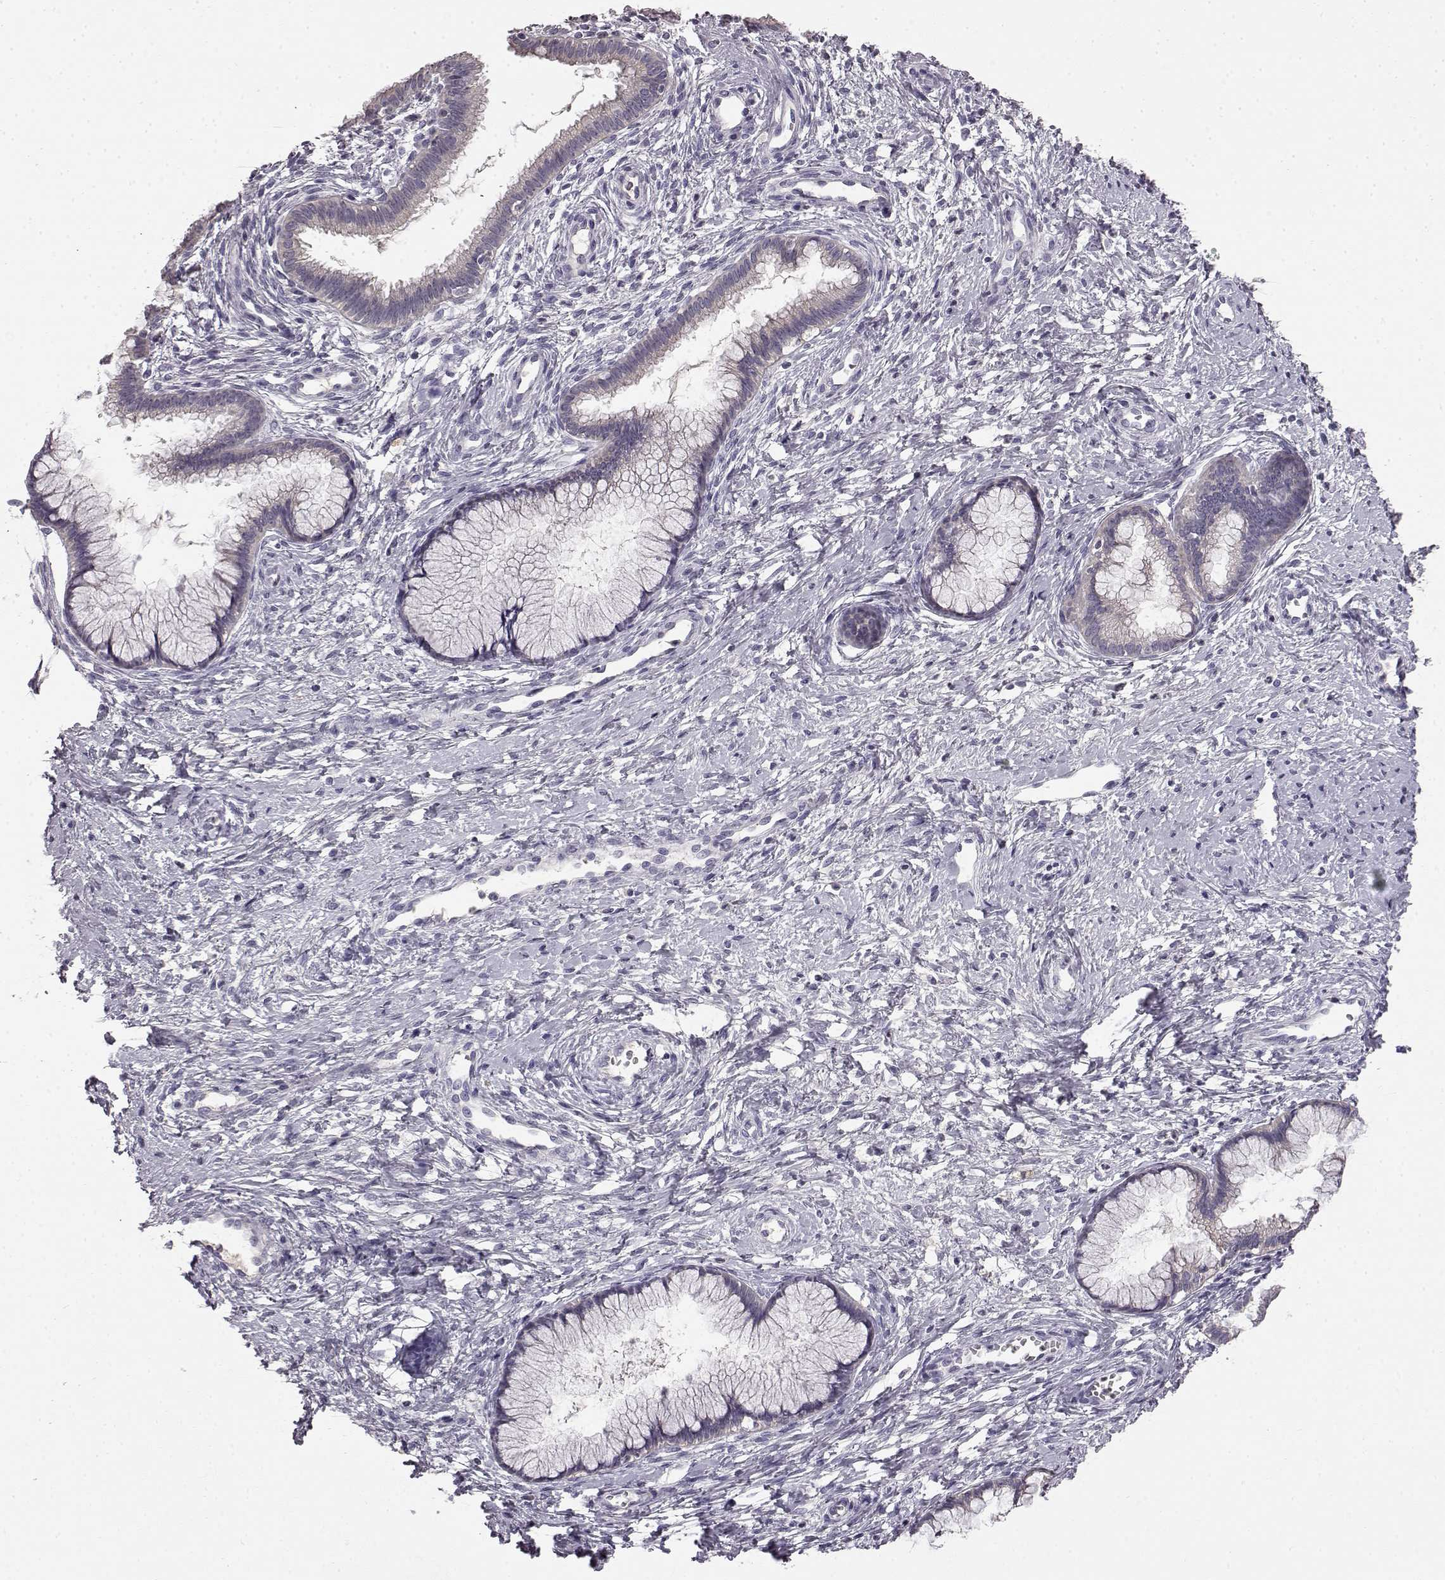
{"staining": {"intensity": "negative", "quantity": "none", "location": "none"}, "tissue": "cervical cancer", "cell_type": "Tumor cells", "image_type": "cancer", "snomed": [{"axis": "morphology", "description": "Squamous cell carcinoma, NOS"}, {"axis": "topography", "description": "Cervix"}], "caption": "This is an immunohistochemistry photomicrograph of squamous cell carcinoma (cervical). There is no positivity in tumor cells.", "gene": "KRT85", "patient": {"sex": "female", "age": 32}}